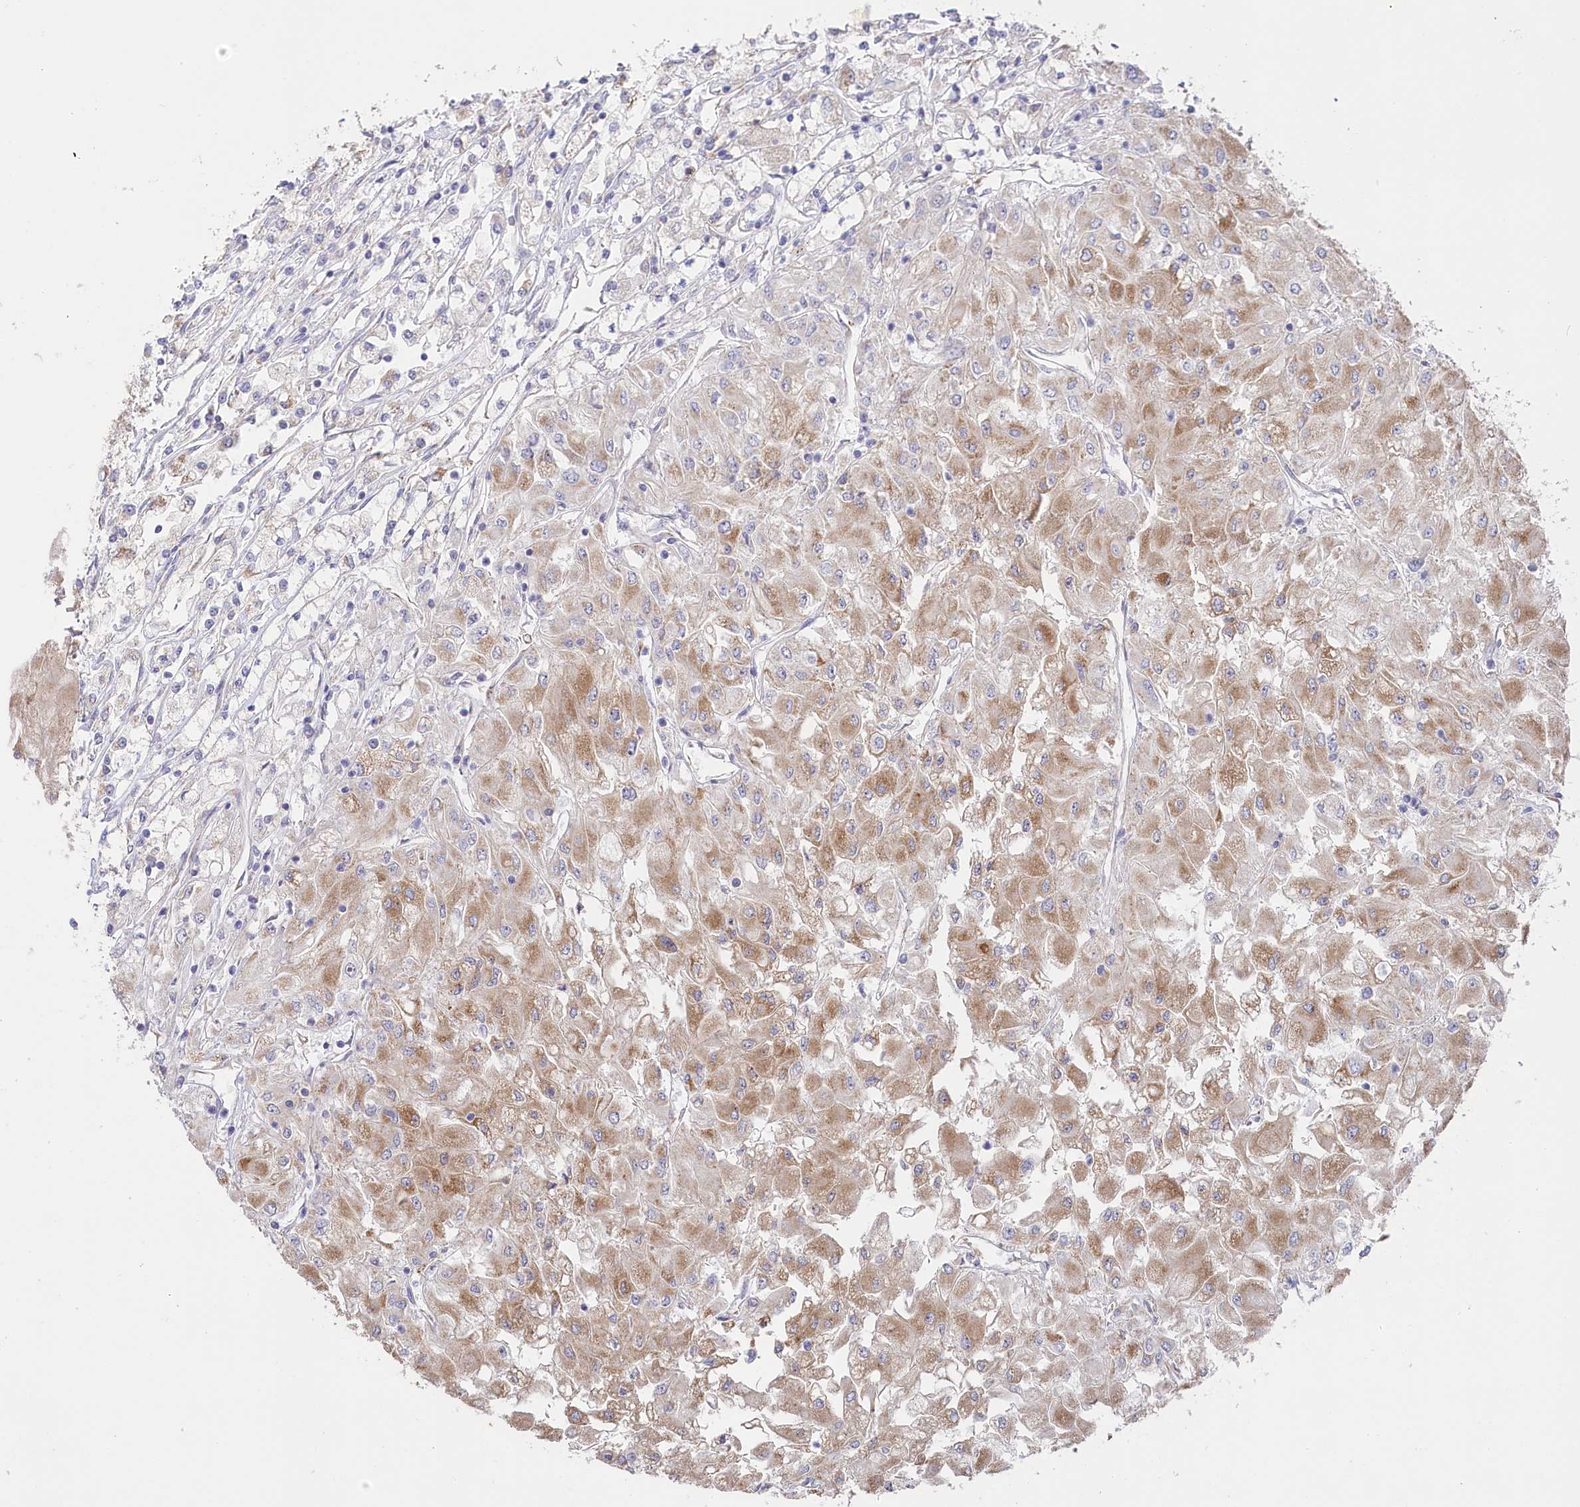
{"staining": {"intensity": "moderate", "quantity": ">75%", "location": "cytoplasmic/membranous"}, "tissue": "renal cancer", "cell_type": "Tumor cells", "image_type": "cancer", "snomed": [{"axis": "morphology", "description": "Adenocarcinoma, NOS"}, {"axis": "topography", "description": "Kidney"}], "caption": "Renal cancer (adenocarcinoma) stained with DAB immunohistochemistry (IHC) demonstrates medium levels of moderate cytoplasmic/membranous expression in about >75% of tumor cells.", "gene": "POGLUT1", "patient": {"sex": "male", "age": 80}}